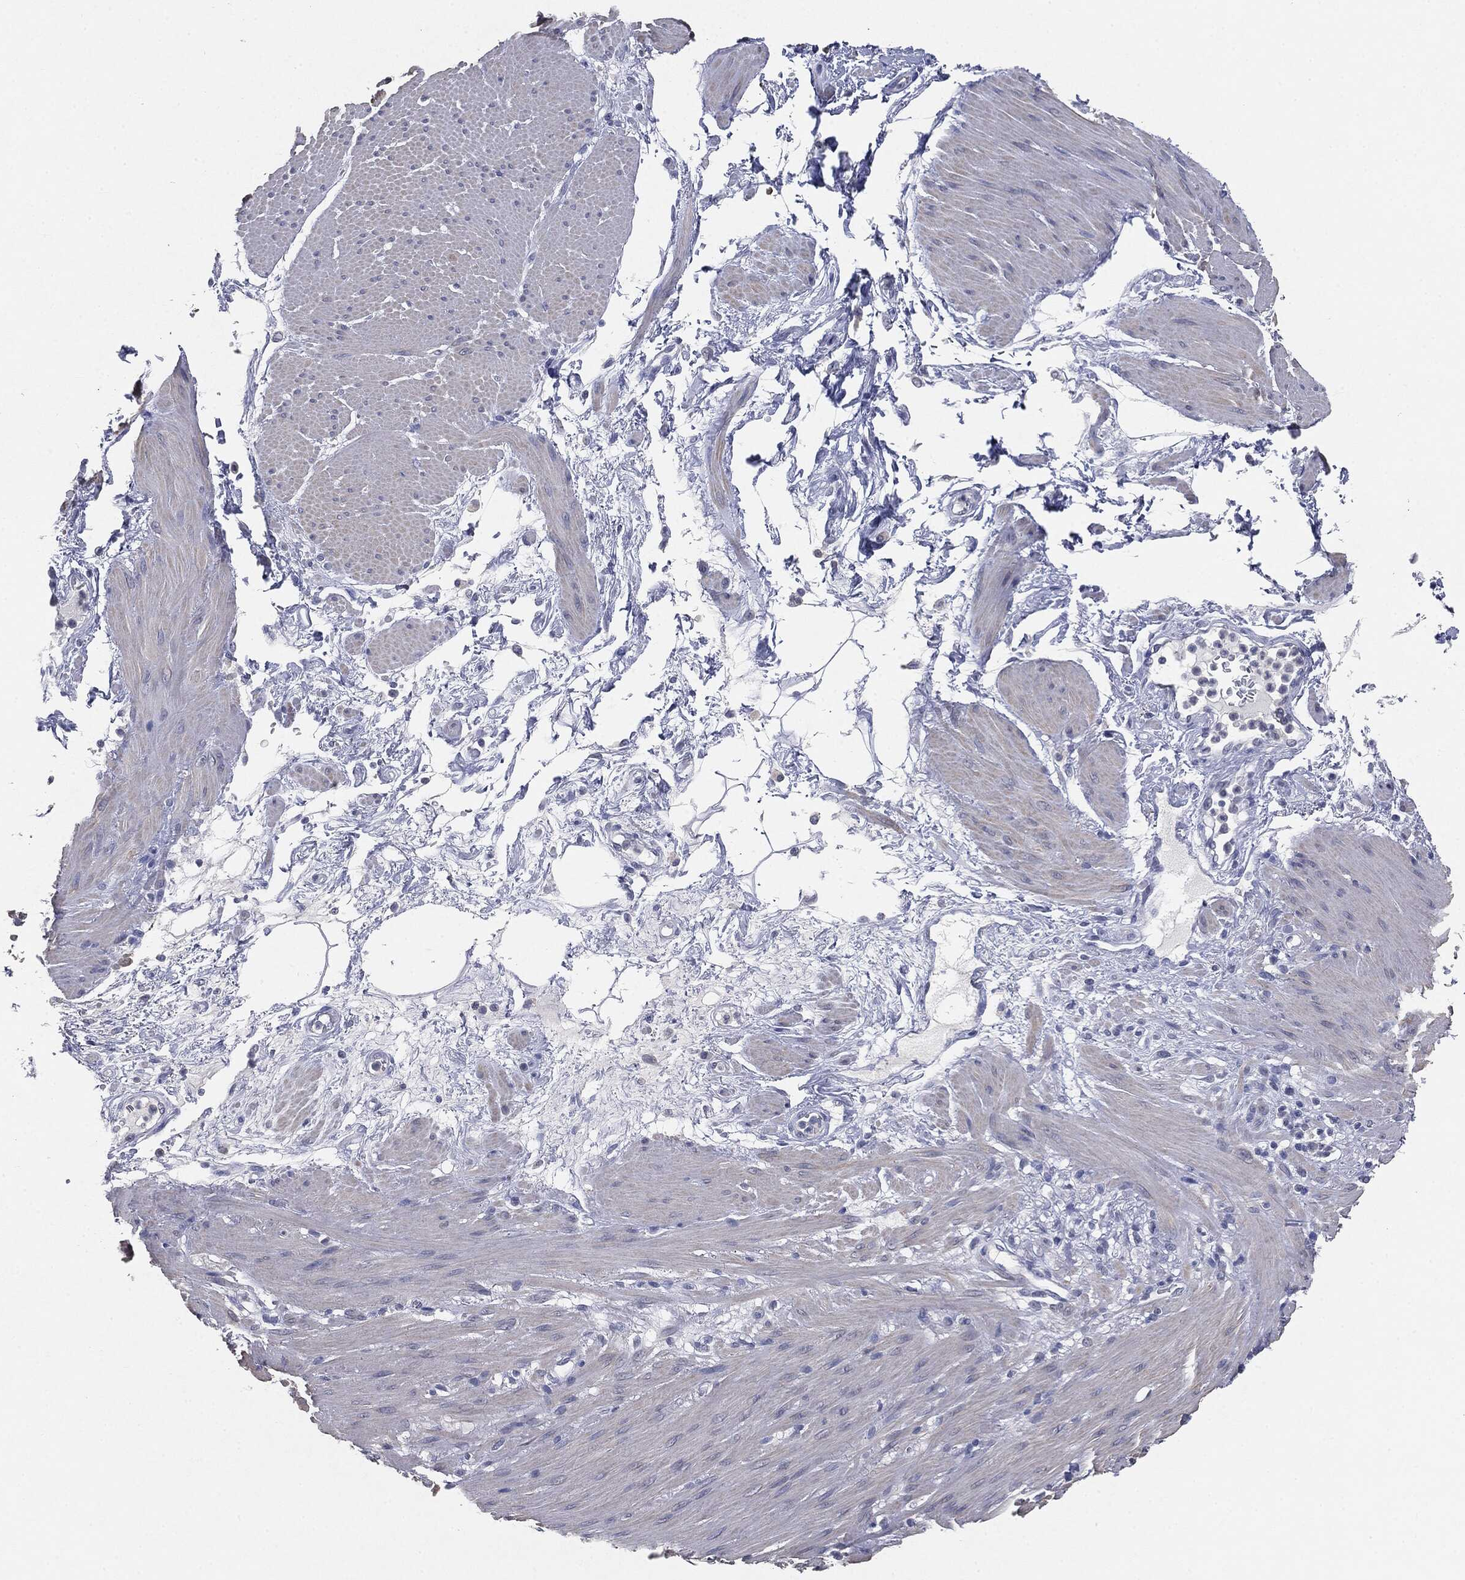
{"staining": {"intensity": "negative", "quantity": "none", "location": "none"}, "tissue": "smooth muscle", "cell_type": "Smooth muscle cells", "image_type": "normal", "snomed": [{"axis": "morphology", "description": "Normal tissue, NOS"}, {"axis": "topography", "description": "Smooth muscle"}, {"axis": "topography", "description": "Anal"}], "caption": "An image of smooth muscle stained for a protein demonstrates no brown staining in smooth muscle cells. Brightfield microscopy of immunohistochemistry stained with DAB (3,3'-diaminobenzidine) (brown) and hematoxylin (blue), captured at high magnification.", "gene": "SLC2A2", "patient": {"sex": "male", "age": 83}}